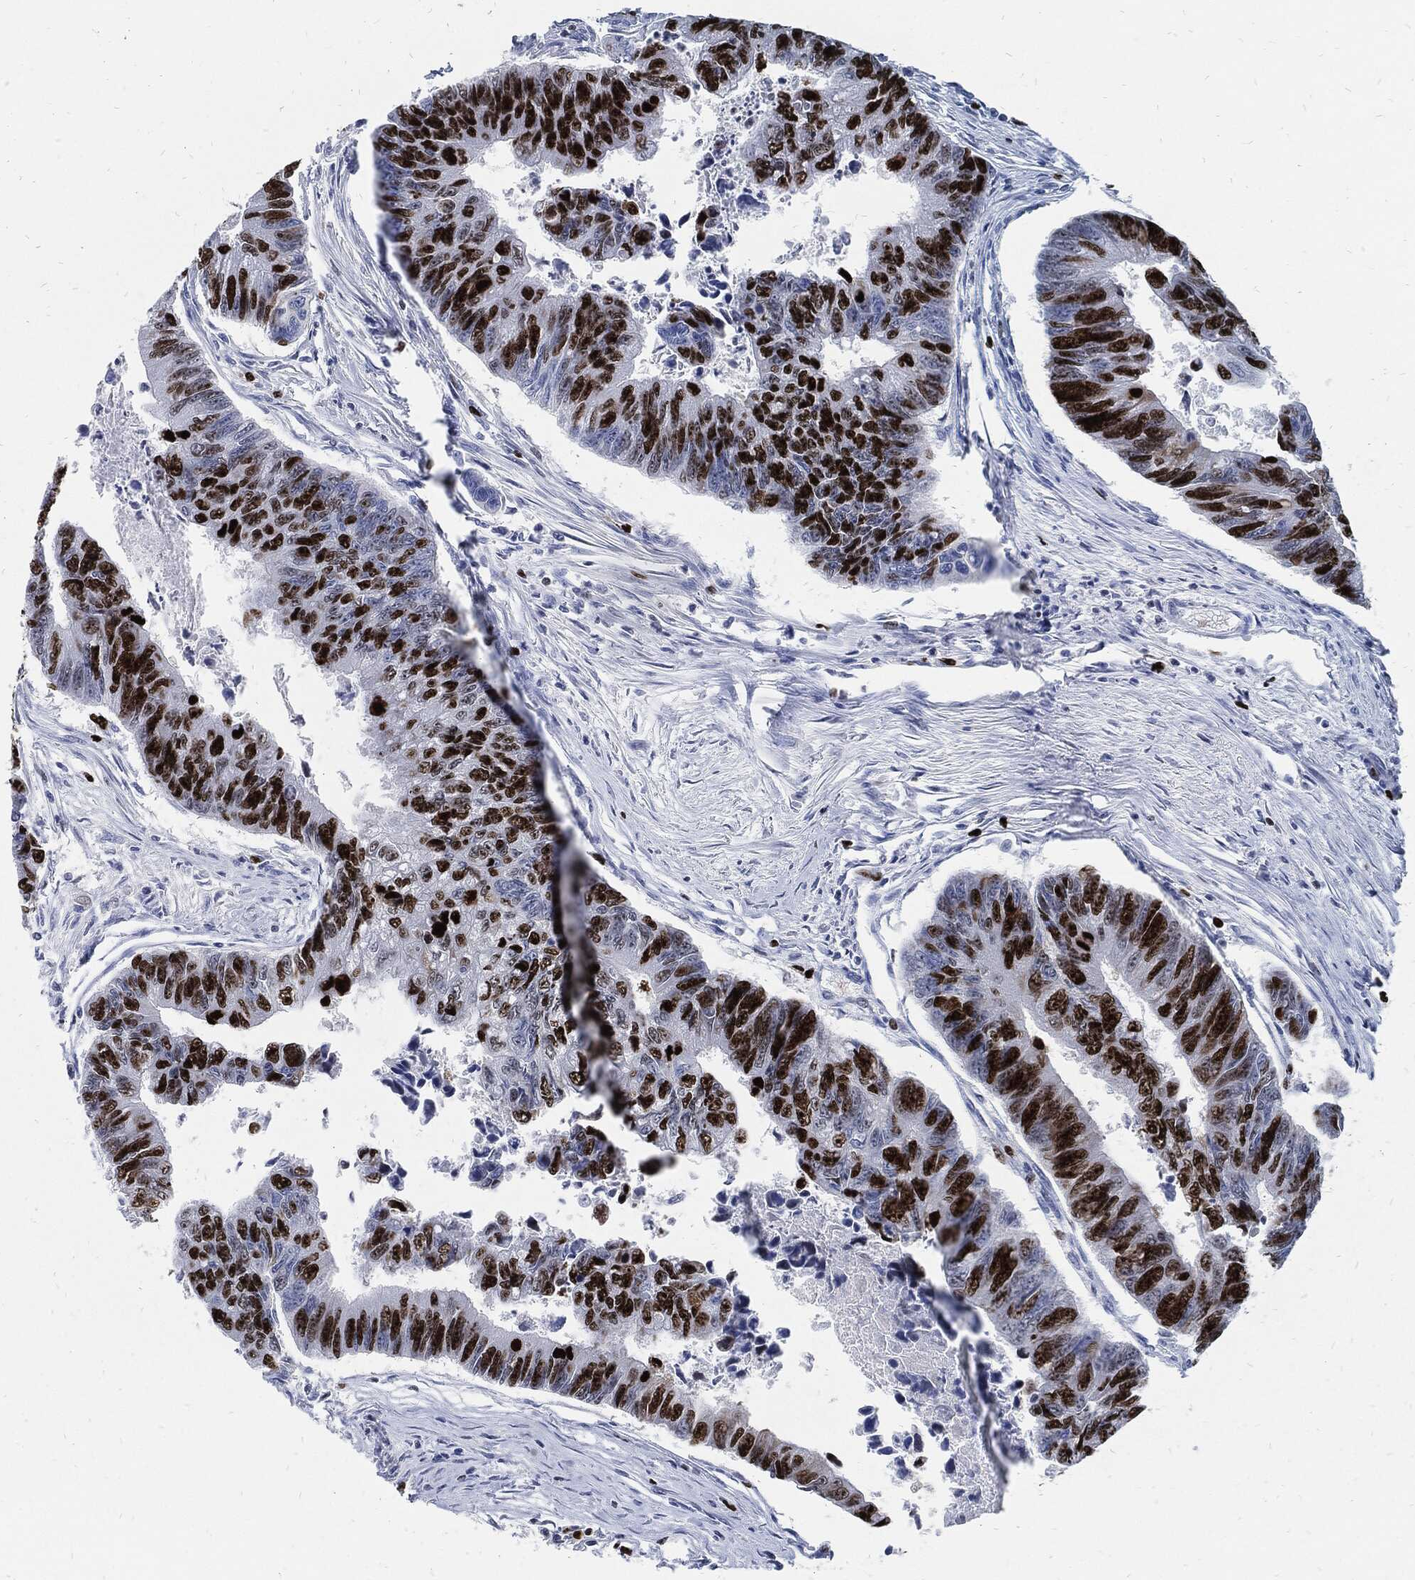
{"staining": {"intensity": "strong", "quantity": ">75%", "location": "nuclear"}, "tissue": "colorectal cancer", "cell_type": "Tumor cells", "image_type": "cancer", "snomed": [{"axis": "morphology", "description": "Adenocarcinoma, NOS"}, {"axis": "topography", "description": "Colon"}], "caption": "This image shows immunohistochemistry (IHC) staining of human colorectal cancer, with high strong nuclear staining in about >75% of tumor cells.", "gene": "MKI67", "patient": {"sex": "female", "age": 65}}